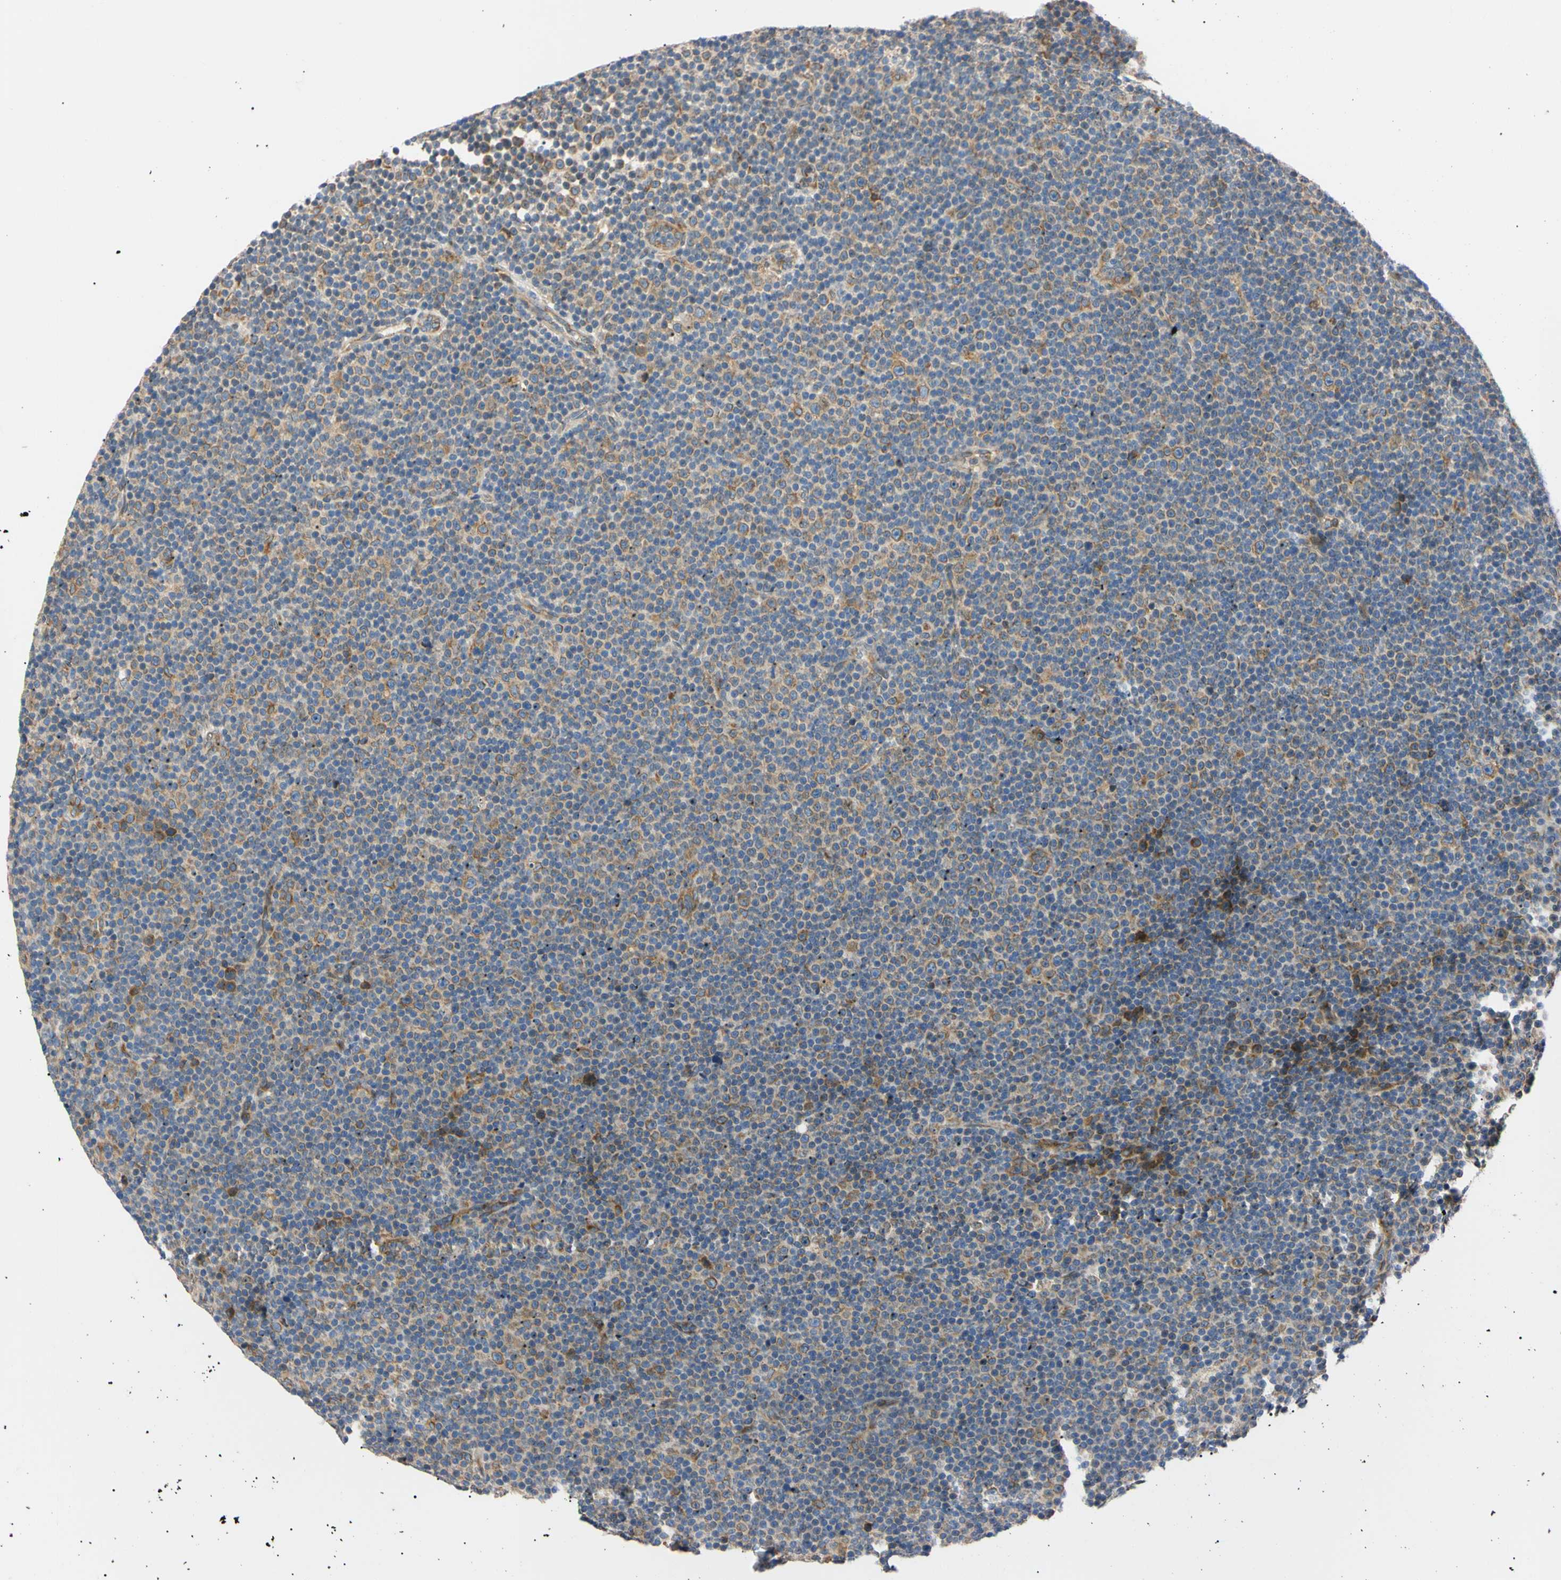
{"staining": {"intensity": "weak", "quantity": ">75%", "location": "cytoplasmic/membranous"}, "tissue": "lymphoma", "cell_type": "Tumor cells", "image_type": "cancer", "snomed": [{"axis": "morphology", "description": "Malignant lymphoma, non-Hodgkin's type, Low grade"}, {"axis": "topography", "description": "Lymph node"}], "caption": "Tumor cells reveal low levels of weak cytoplasmic/membranous positivity in approximately >75% of cells in lymphoma. Nuclei are stained in blue.", "gene": "IER3IP1", "patient": {"sex": "female", "age": 67}}